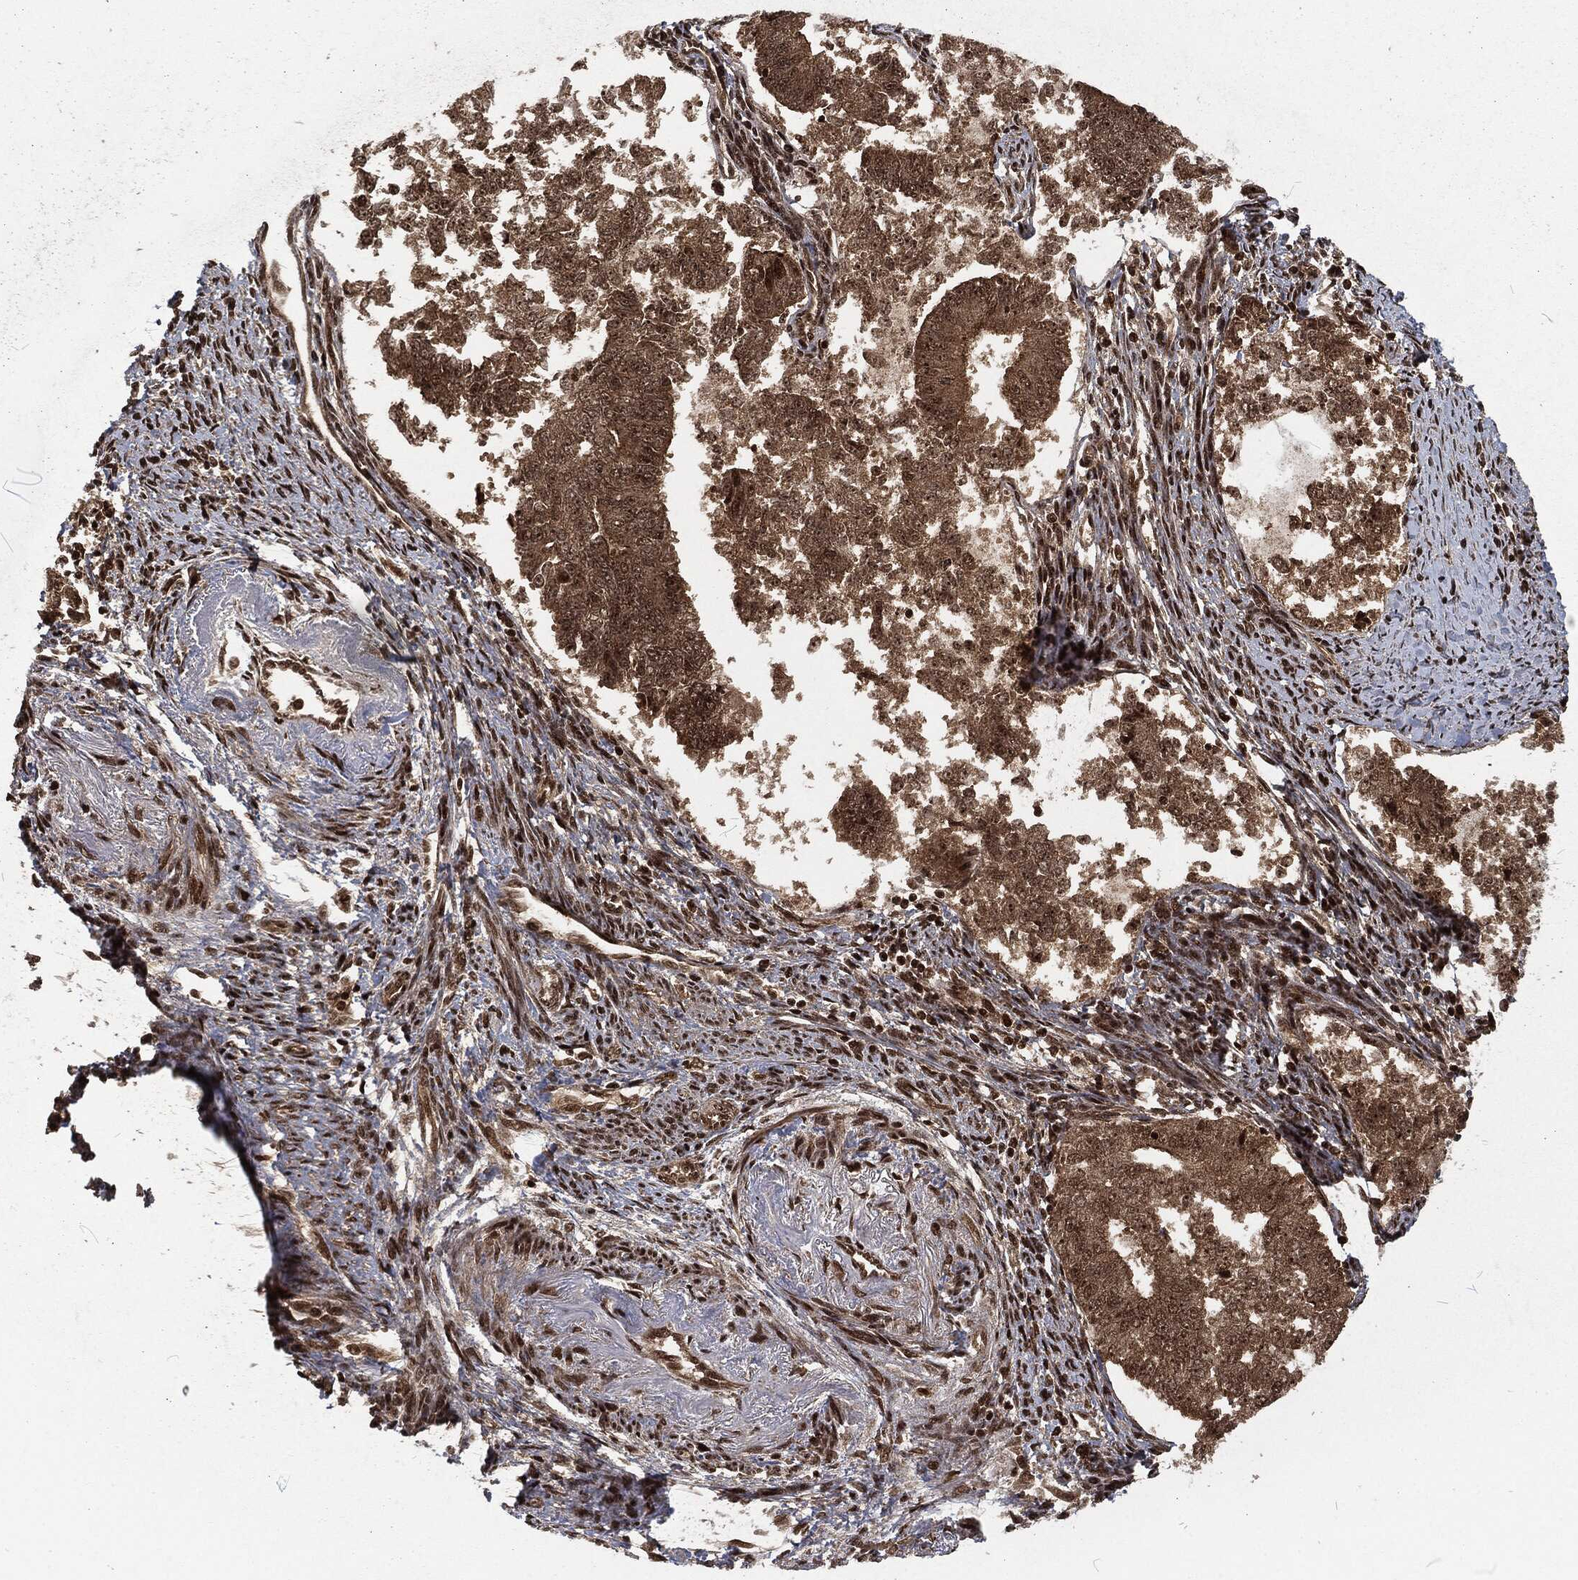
{"staining": {"intensity": "moderate", "quantity": ">75%", "location": "cytoplasmic/membranous,nuclear"}, "tissue": "endometrial cancer", "cell_type": "Tumor cells", "image_type": "cancer", "snomed": [{"axis": "morphology", "description": "Adenocarcinoma, NOS"}, {"axis": "topography", "description": "Endometrium"}], "caption": "Immunohistochemistry (IHC) of human endometrial cancer (adenocarcinoma) shows medium levels of moderate cytoplasmic/membranous and nuclear expression in approximately >75% of tumor cells.", "gene": "NGRN", "patient": {"sex": "female", "age": 65}}